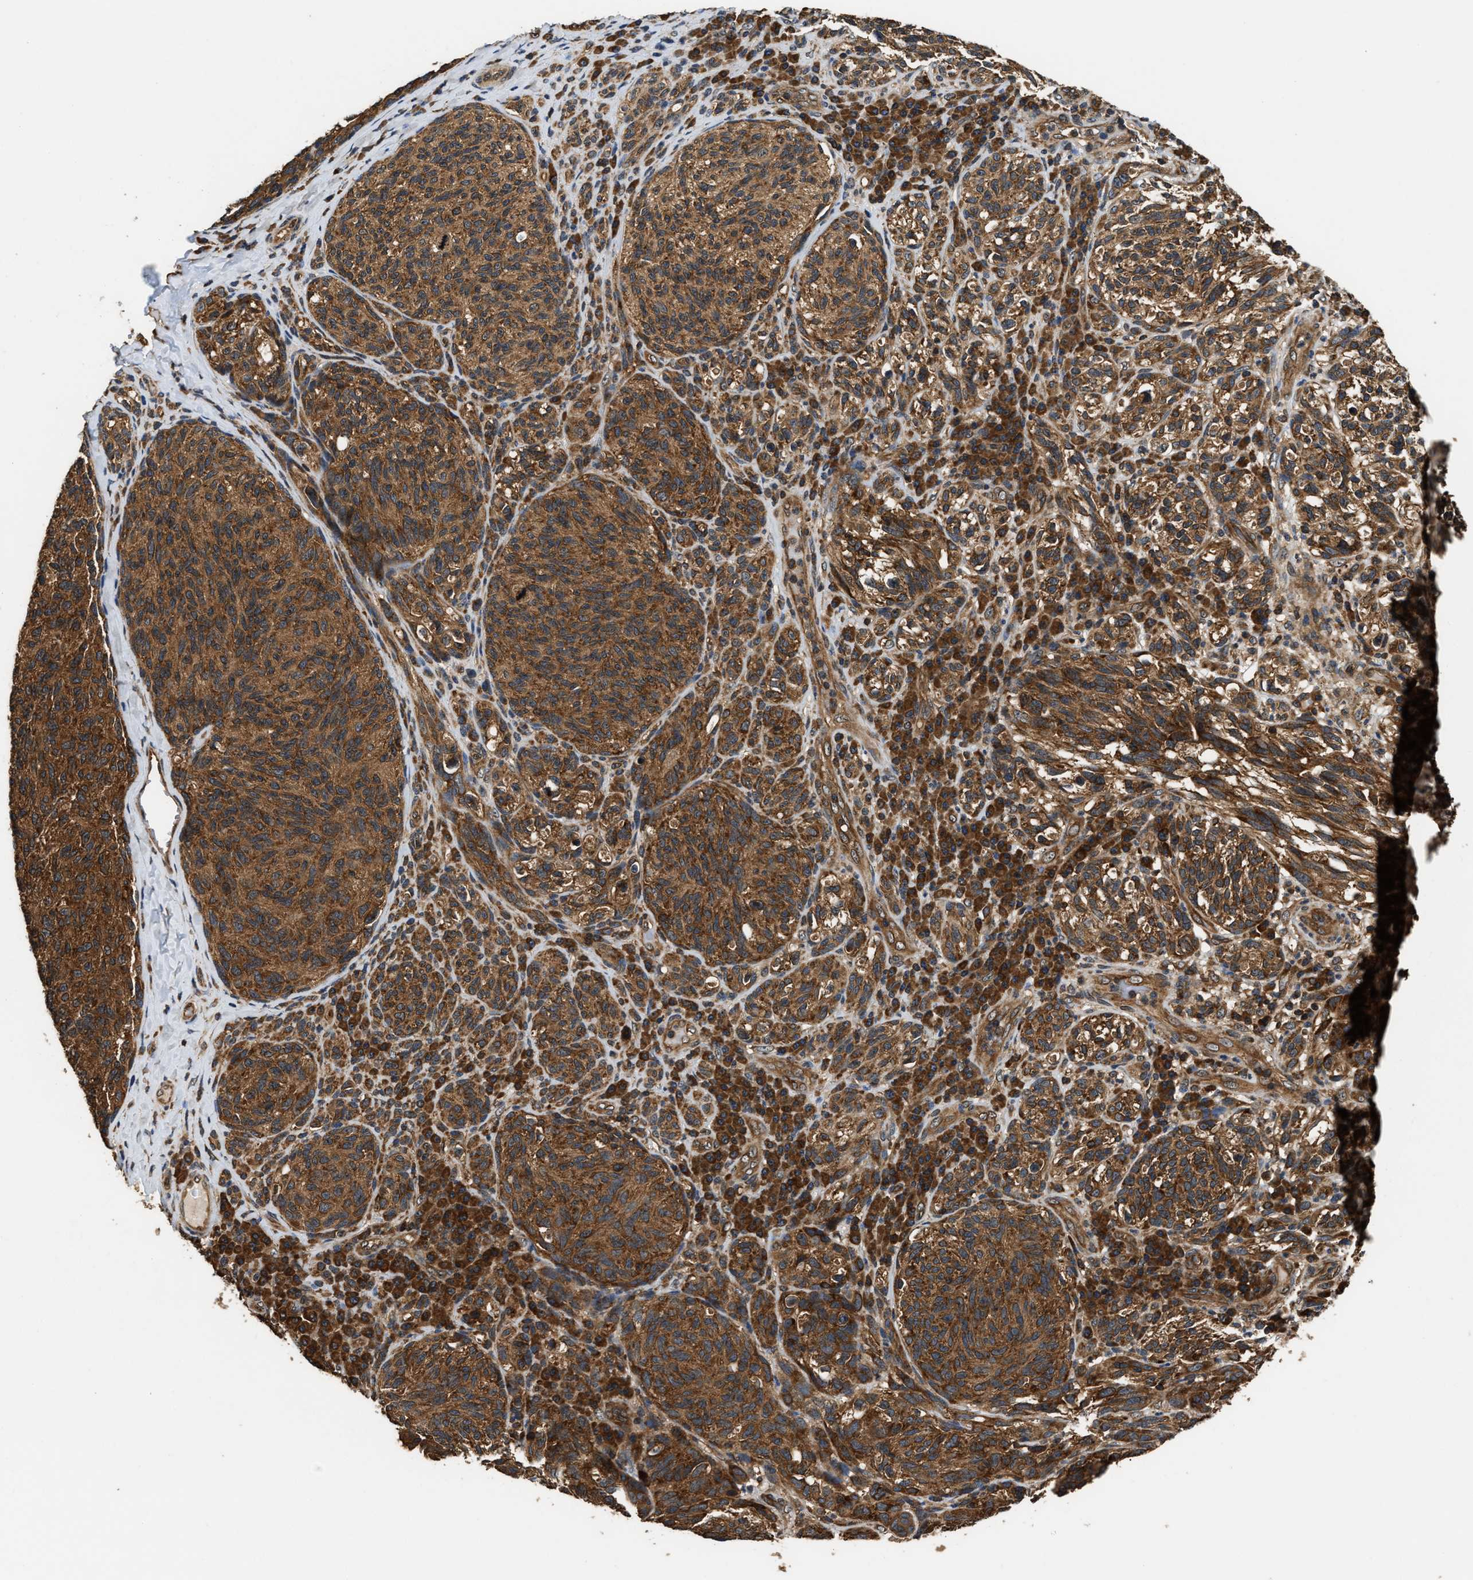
{"staining": {"intensity": "moderate", "quantity": ">75%", "location": "cytoplasmic/membranous"}, "tissue": "melanoma", "cell_type": "Tumor cells", "image_type": "cancer", "snomed": [{"axis": "morphology", "description": "Malignant melanoma, NOS"}, {"axis": "topography", "description": "Skin"}], "caption": "Immunohistochemical staining of human malignant melanoma reveals medium levels of moderate cytoplasmic/membranous staining in approximately >75% of tumor cells. The protein is stained brown, and the nuclei are stained in blue (DAB (3,3'-diaminobenzidine) IHC with brightfield microscopy, high magnification).", "gene": "DNAJC2", "patient": {"sex": "female", "age": 73}}